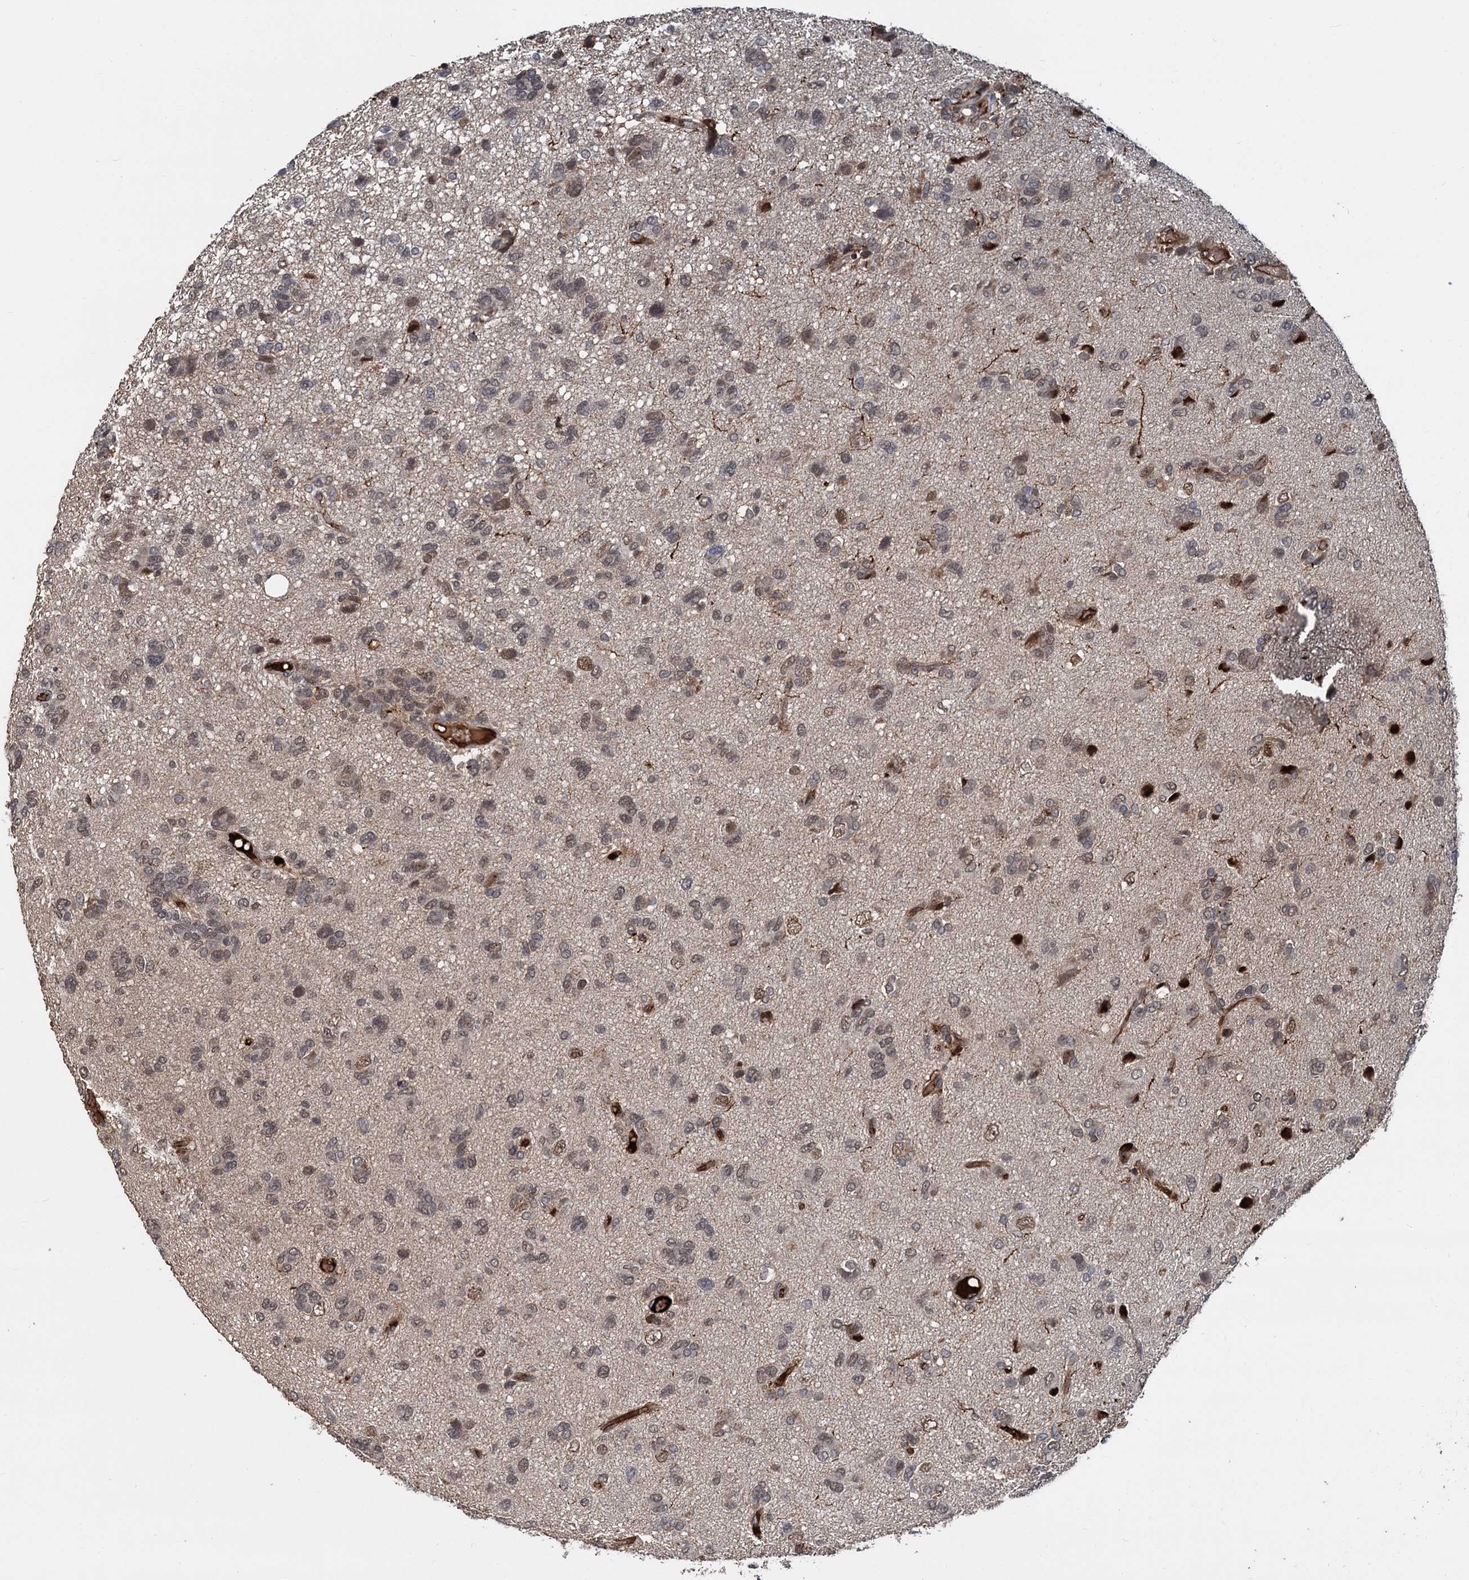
{"staining": {"intensity": "weak", "quantity": "25%-75%", "location": "nuclear"}, "tissue": "glioma", "cell_type": "Tumor cells", "image_type": "cancer", "snomed": [{"axis": "morphology", "description": "Glioma, malignant, High grade"}, {"axis": "topography", "description": "Brain"}], "caption": "Glioma stained for a protein (brown) shows weak nuclear positive staining in approximately 25%-75% of tumor cells.", "gene": "FANCI", "patient": {"sex": "female", "age": 59}}